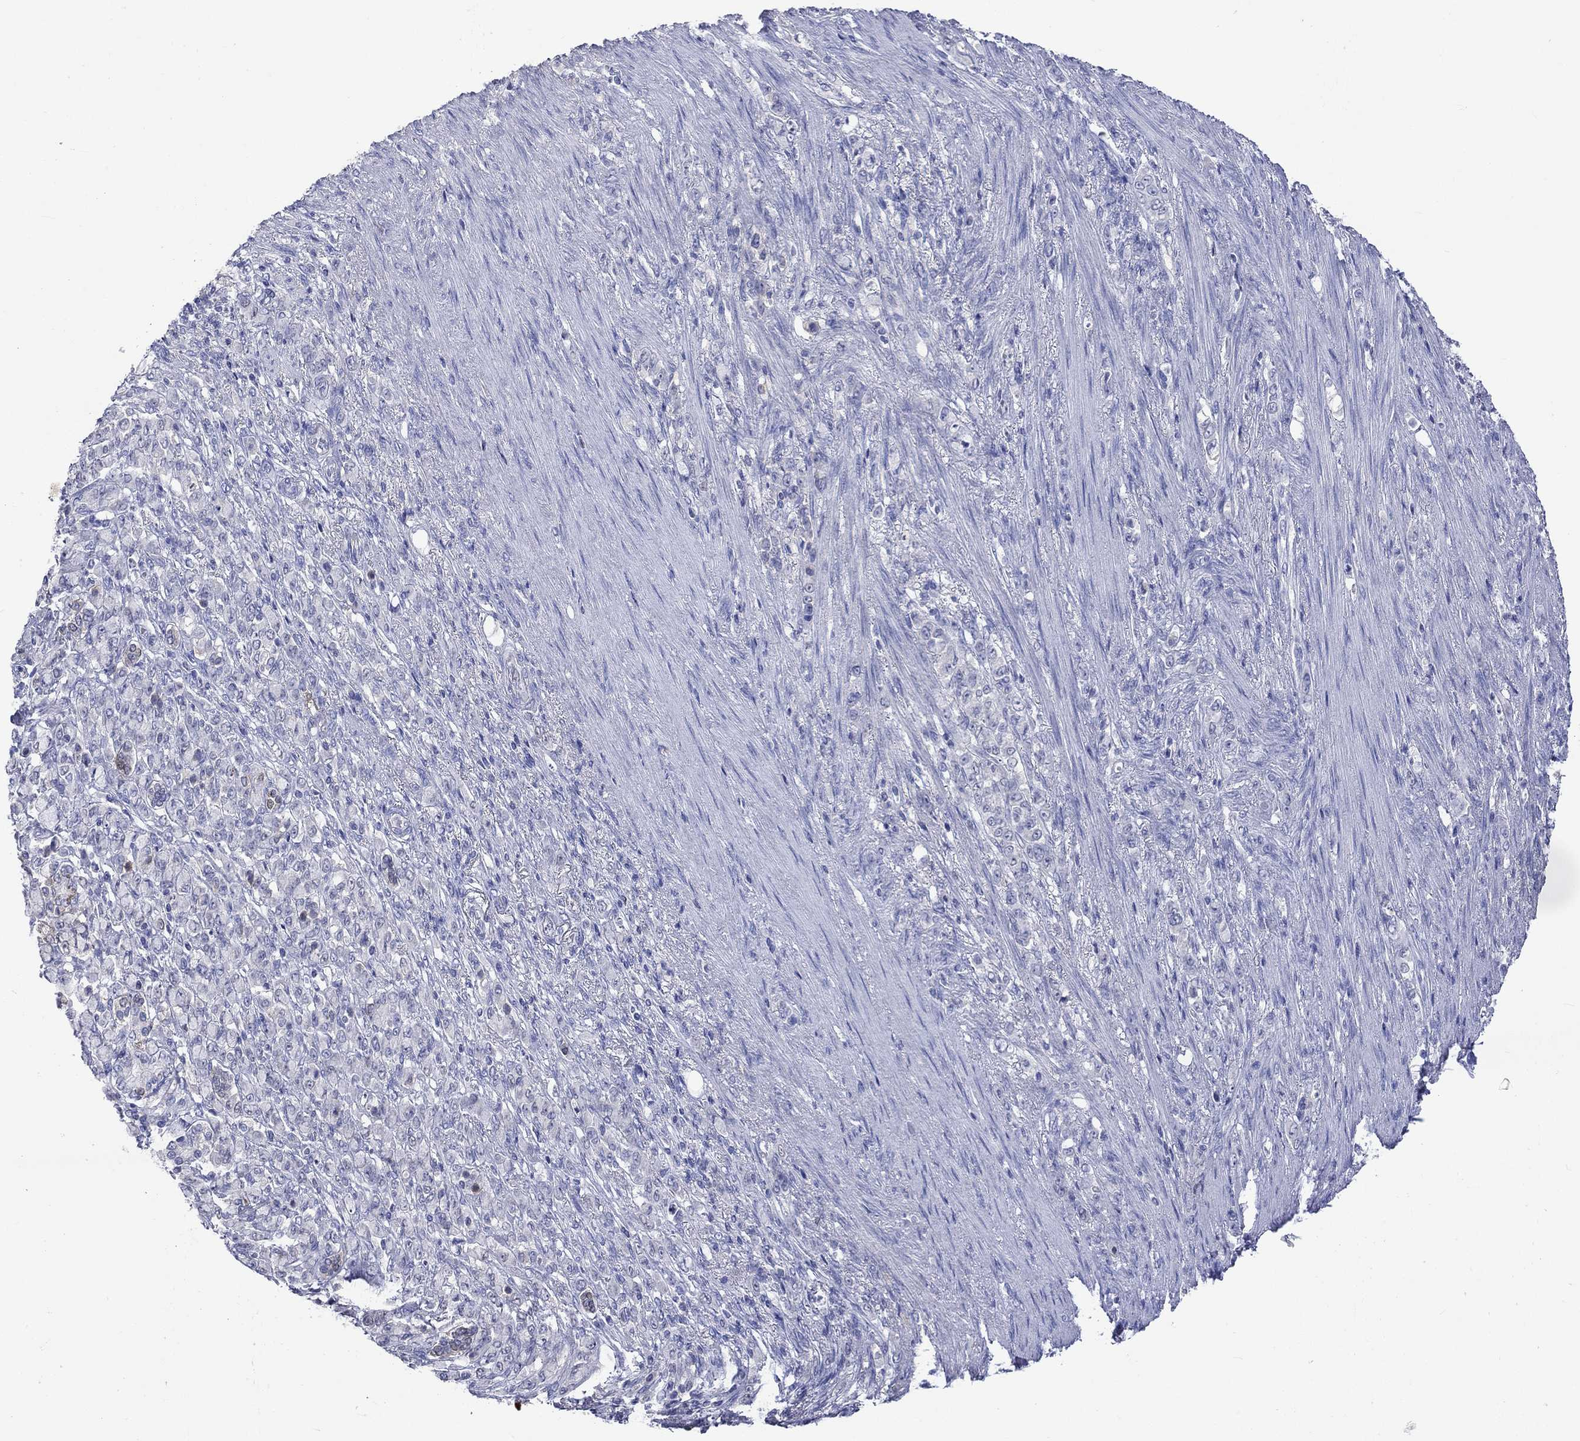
{"staining": {"intensity": "negative", "quantity": "none", "location": "none"}, "tissue": "stomach cancer", "cell_type": "Tumor cells", "image_type": "cancer", "snomed": [{"axis": "morphology", "description": "Normal tissue, NOS"}, {"axis": "morphology", "description": "Adenocarcinoma, NOS"}, {"axis": "topography", "description": "Stomach"}], "caption": "Immunohistochemical staining of adenocarcinoma (stomach) reveals no significant positivity in tumor cells.", "gene": "LRFN4", "patient": {"sex": "female", "age": 79}}